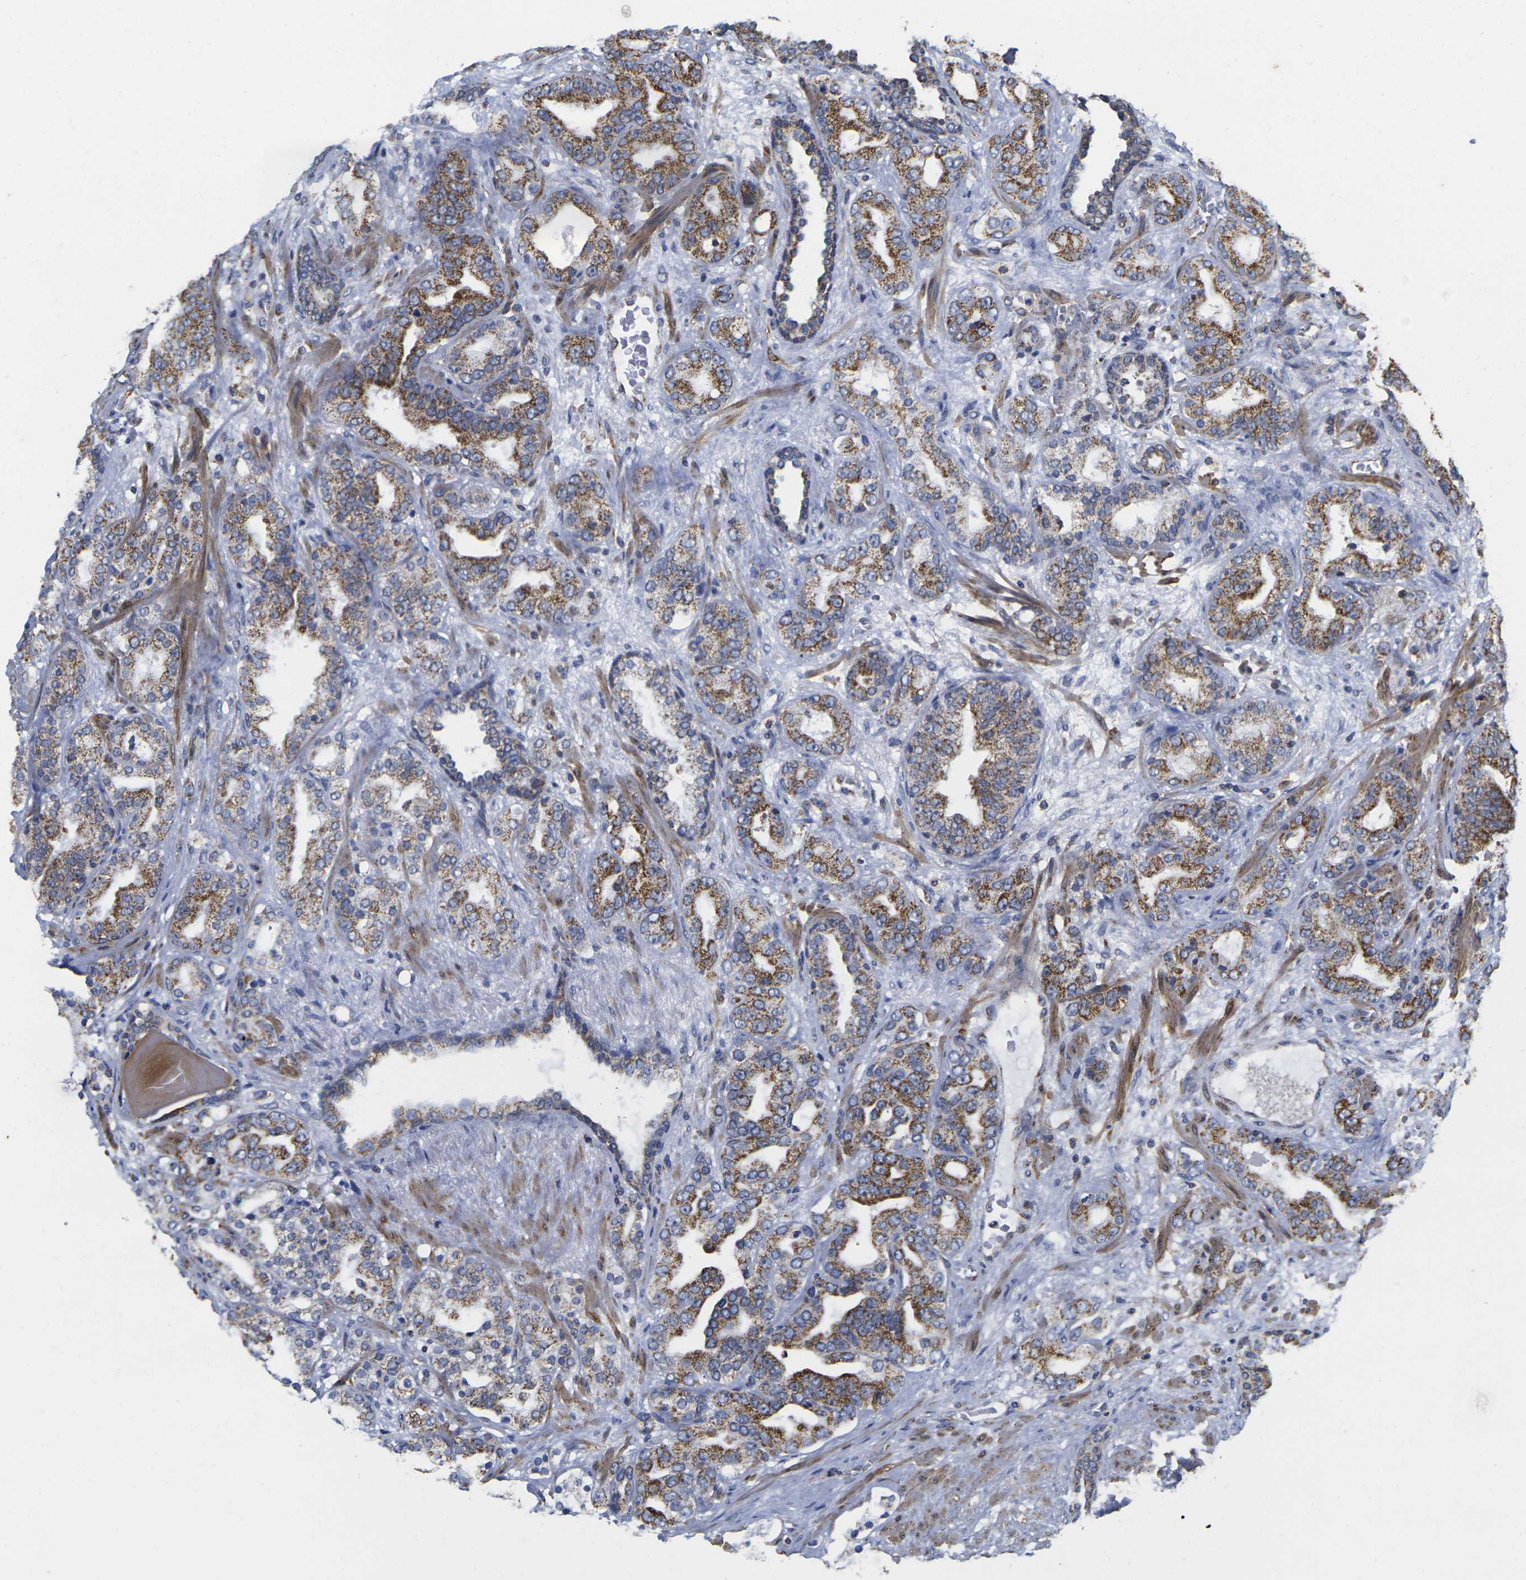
{"staining": {"intensity": "strong", "quantity": ">75%", "location": "cytoplasmic/membranous"}, "tissue": "prostate cancer", "cell_type": "Tumor cells", "image_type": "cancer", "snomed": [{"axis": "morphology", "description": "Adenocarcinoma, Low grade"}, {"axis": "topography", "description": "Prostate"}], "caption": "The immunohistochemical stain shows strong cytoplasmic/membranous positivity in tumor cells of adenocarcinoma (low-grade) (prostate) tissue.", "gene": "P2RY11", "patient": {"sex": "male", "age": 63}}